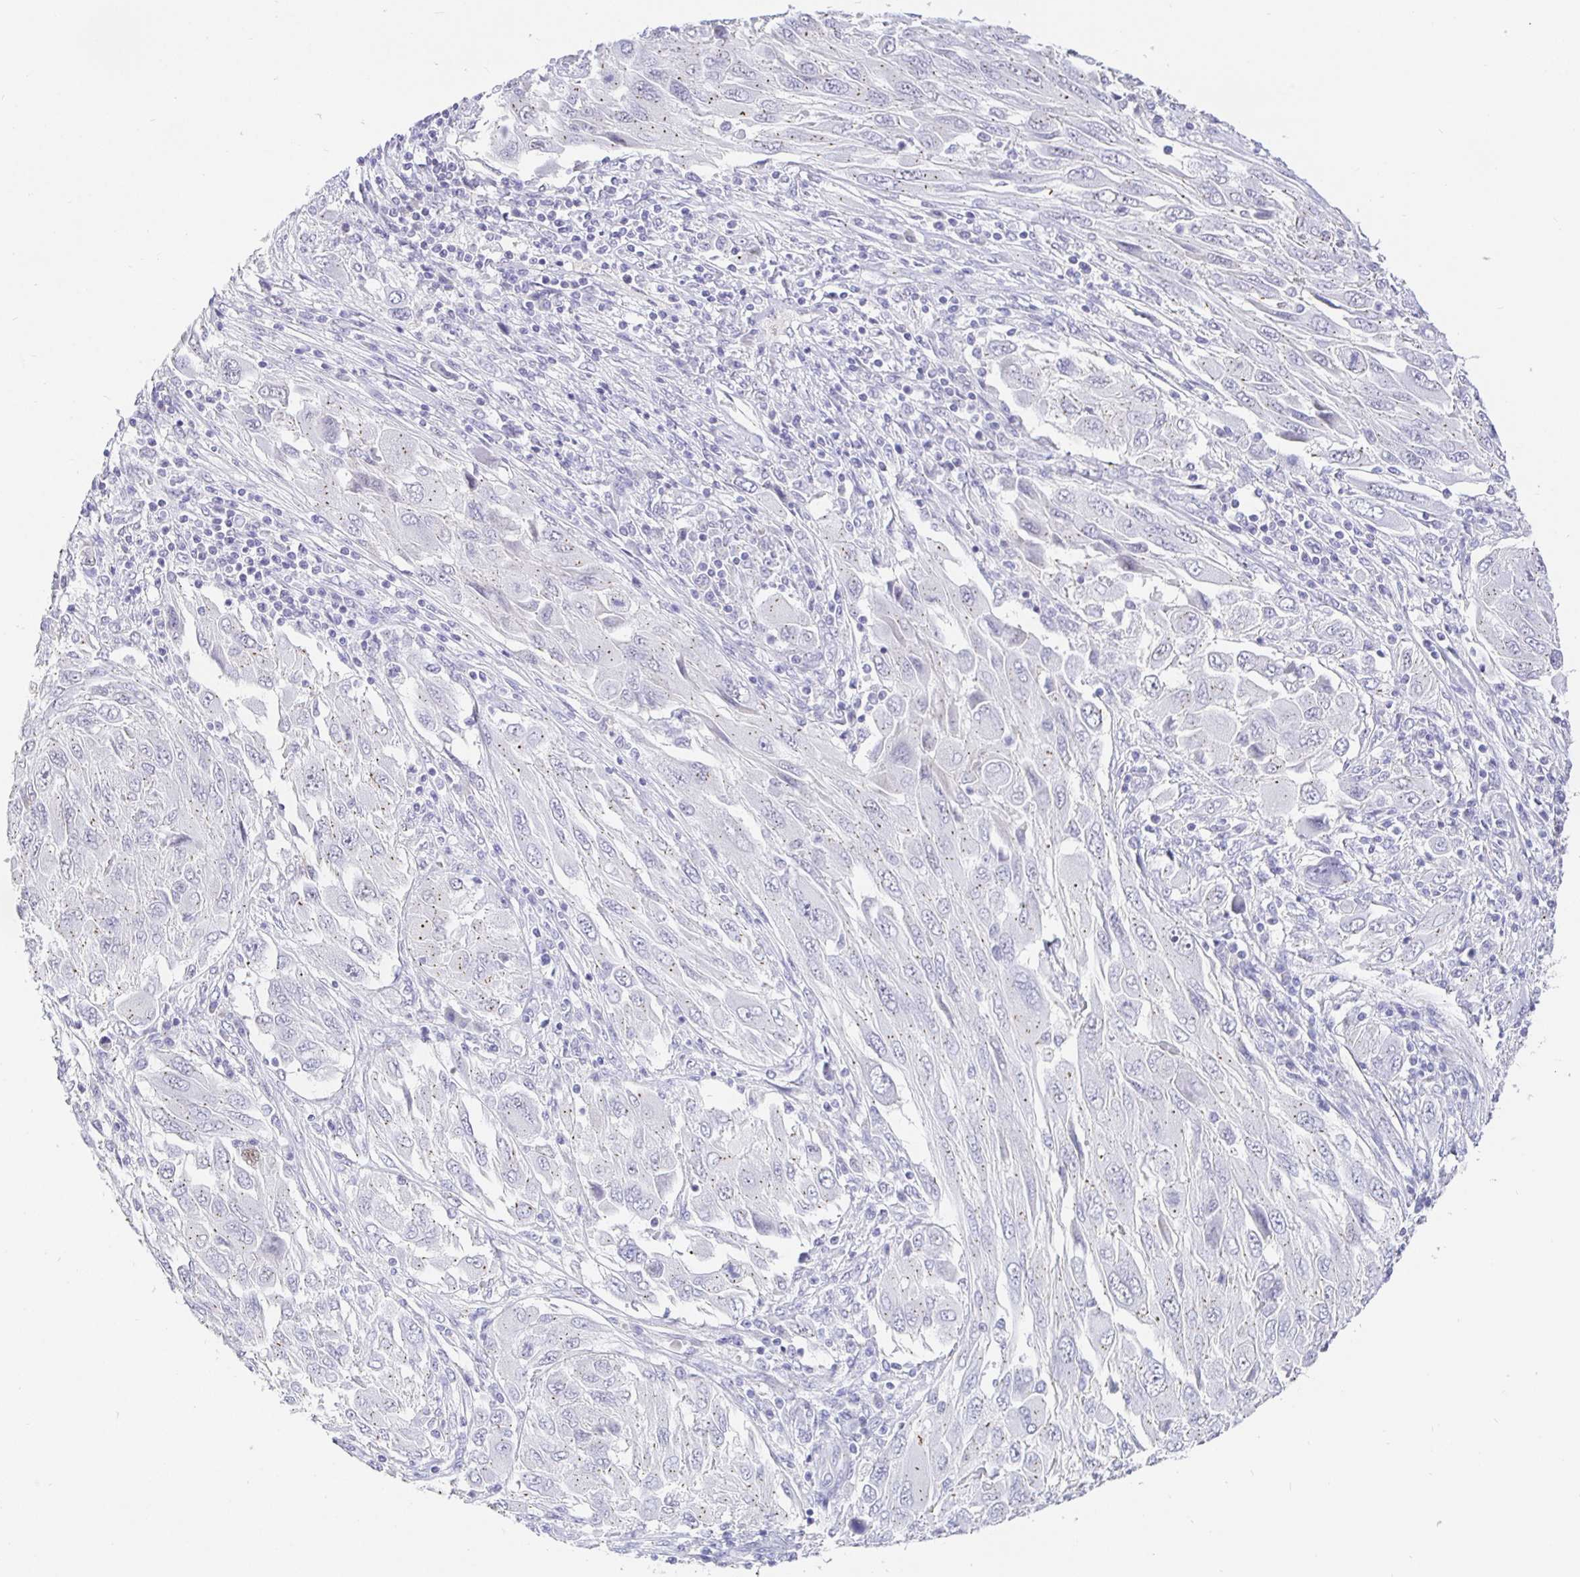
{"staining": {"intensity": "negative", "quantity": "none", "location": "none"}, "tissue": "melanoma", "cell_type": "Tumor cells", "image_type": "cancer", "snomed": [{"axis": "morphology", "description": "Malignant melanoma, NOS"}, {"axis": "topography", "description": "Skin"}], "caption": "Tumor cells are negative for brown protein staining in melanoma.", "gene": "EZHIP", "patient": {"sex": "female", "age": 91}}